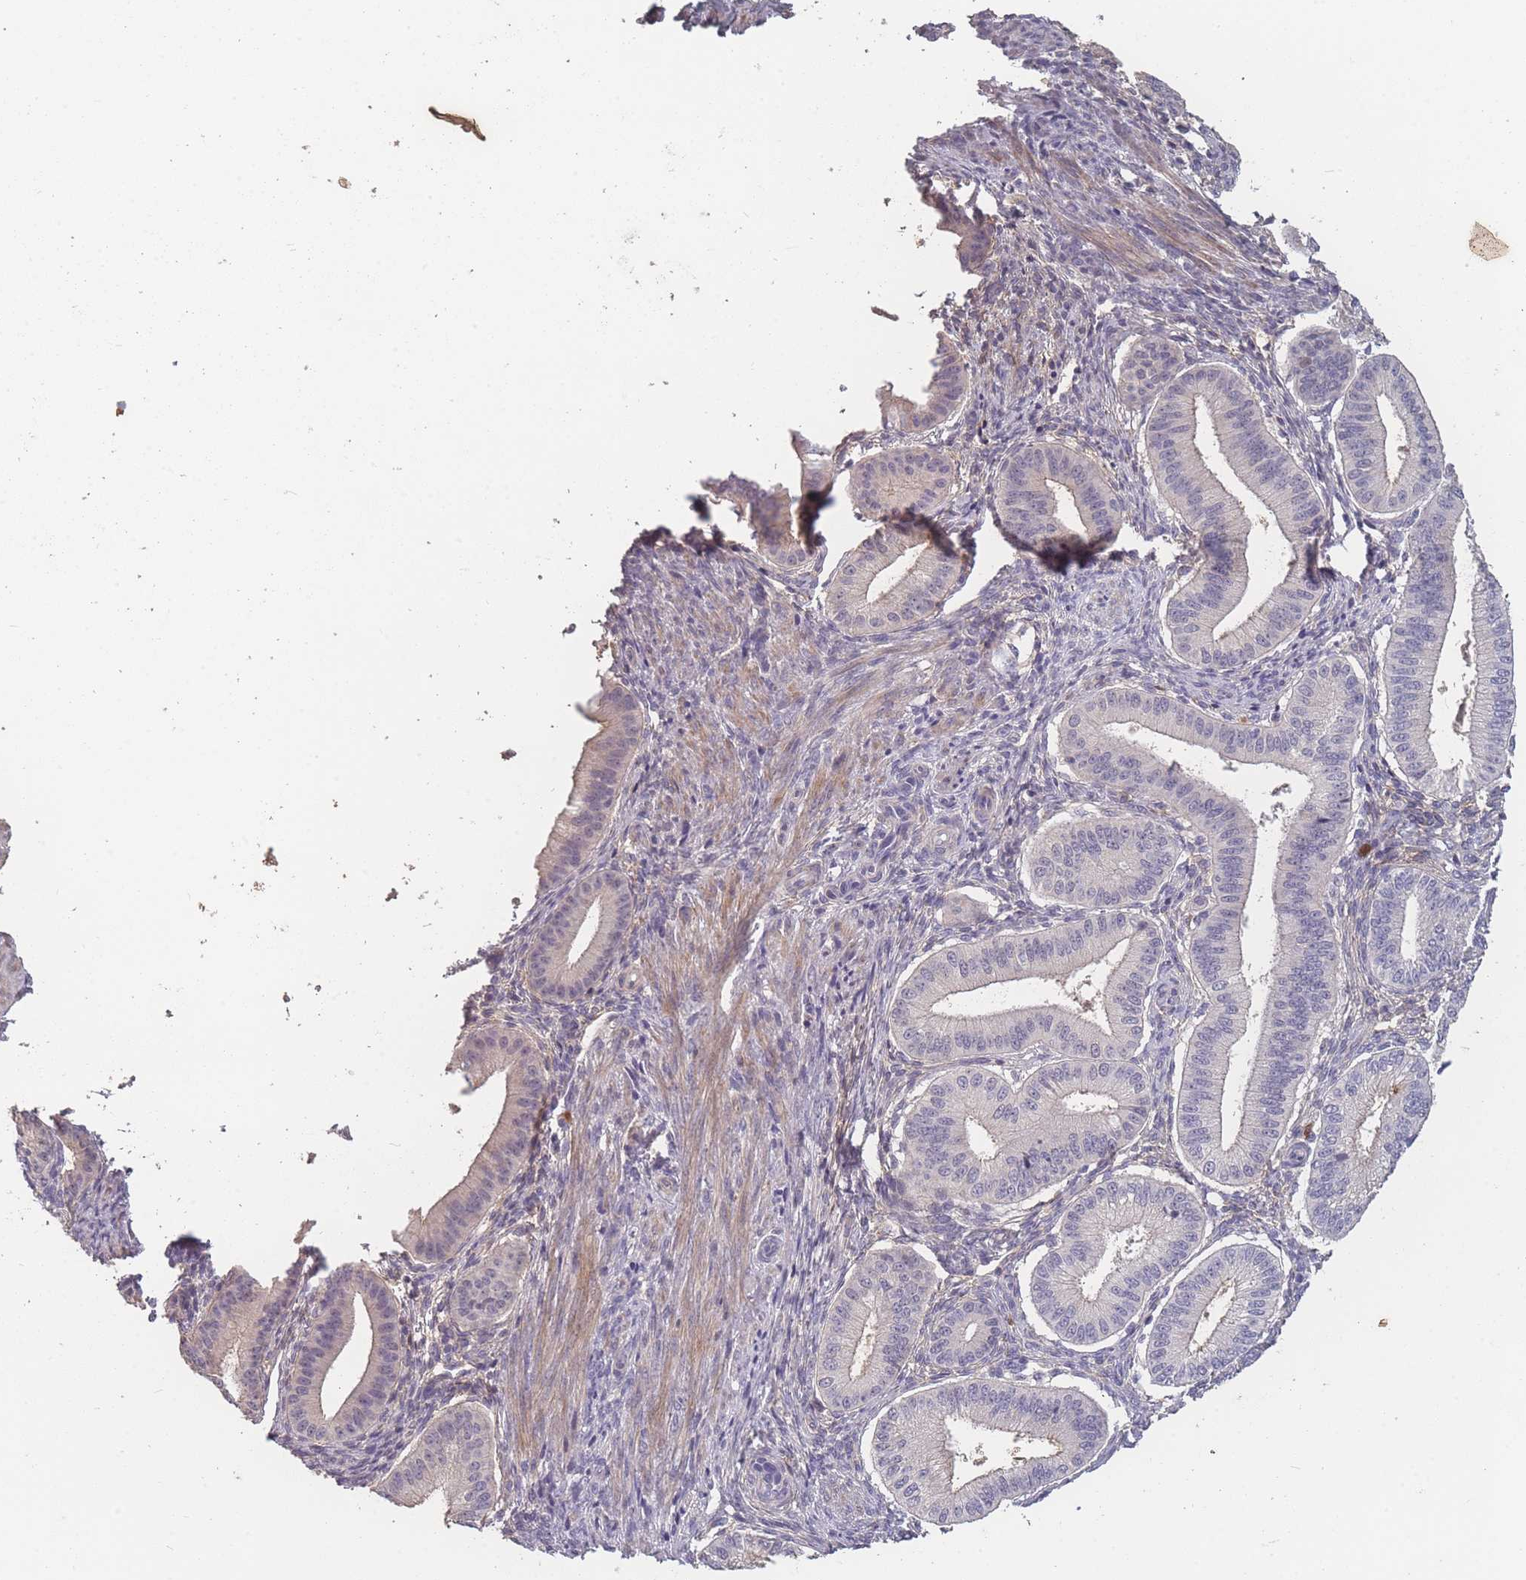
{"staining": {"intensity": "negative", "quantity": "none", "location": "none"}, "tissue": "endometrium", "cell_type": "Cells in endometrial stroma", "image_type": "normal", "snomed": [{"axis": "morphology", "description": "Normal tissue, NOS"}, {"axis": "topography", "description": "Endometrium"}], "caption": "This histopathology image is of normal endometrium stained with immunohistochemistry (IHC) to label a protein in brown with the nuclei are counter-stained blue. There is no expression in cells in endometrial stroma. (Stains: DAB IHC with hematoxylin counter stain, Microscopy: brightfield microscopy at high magnification).", "gene": "BST1", "patient": {"sex": "female", "age": 39}}